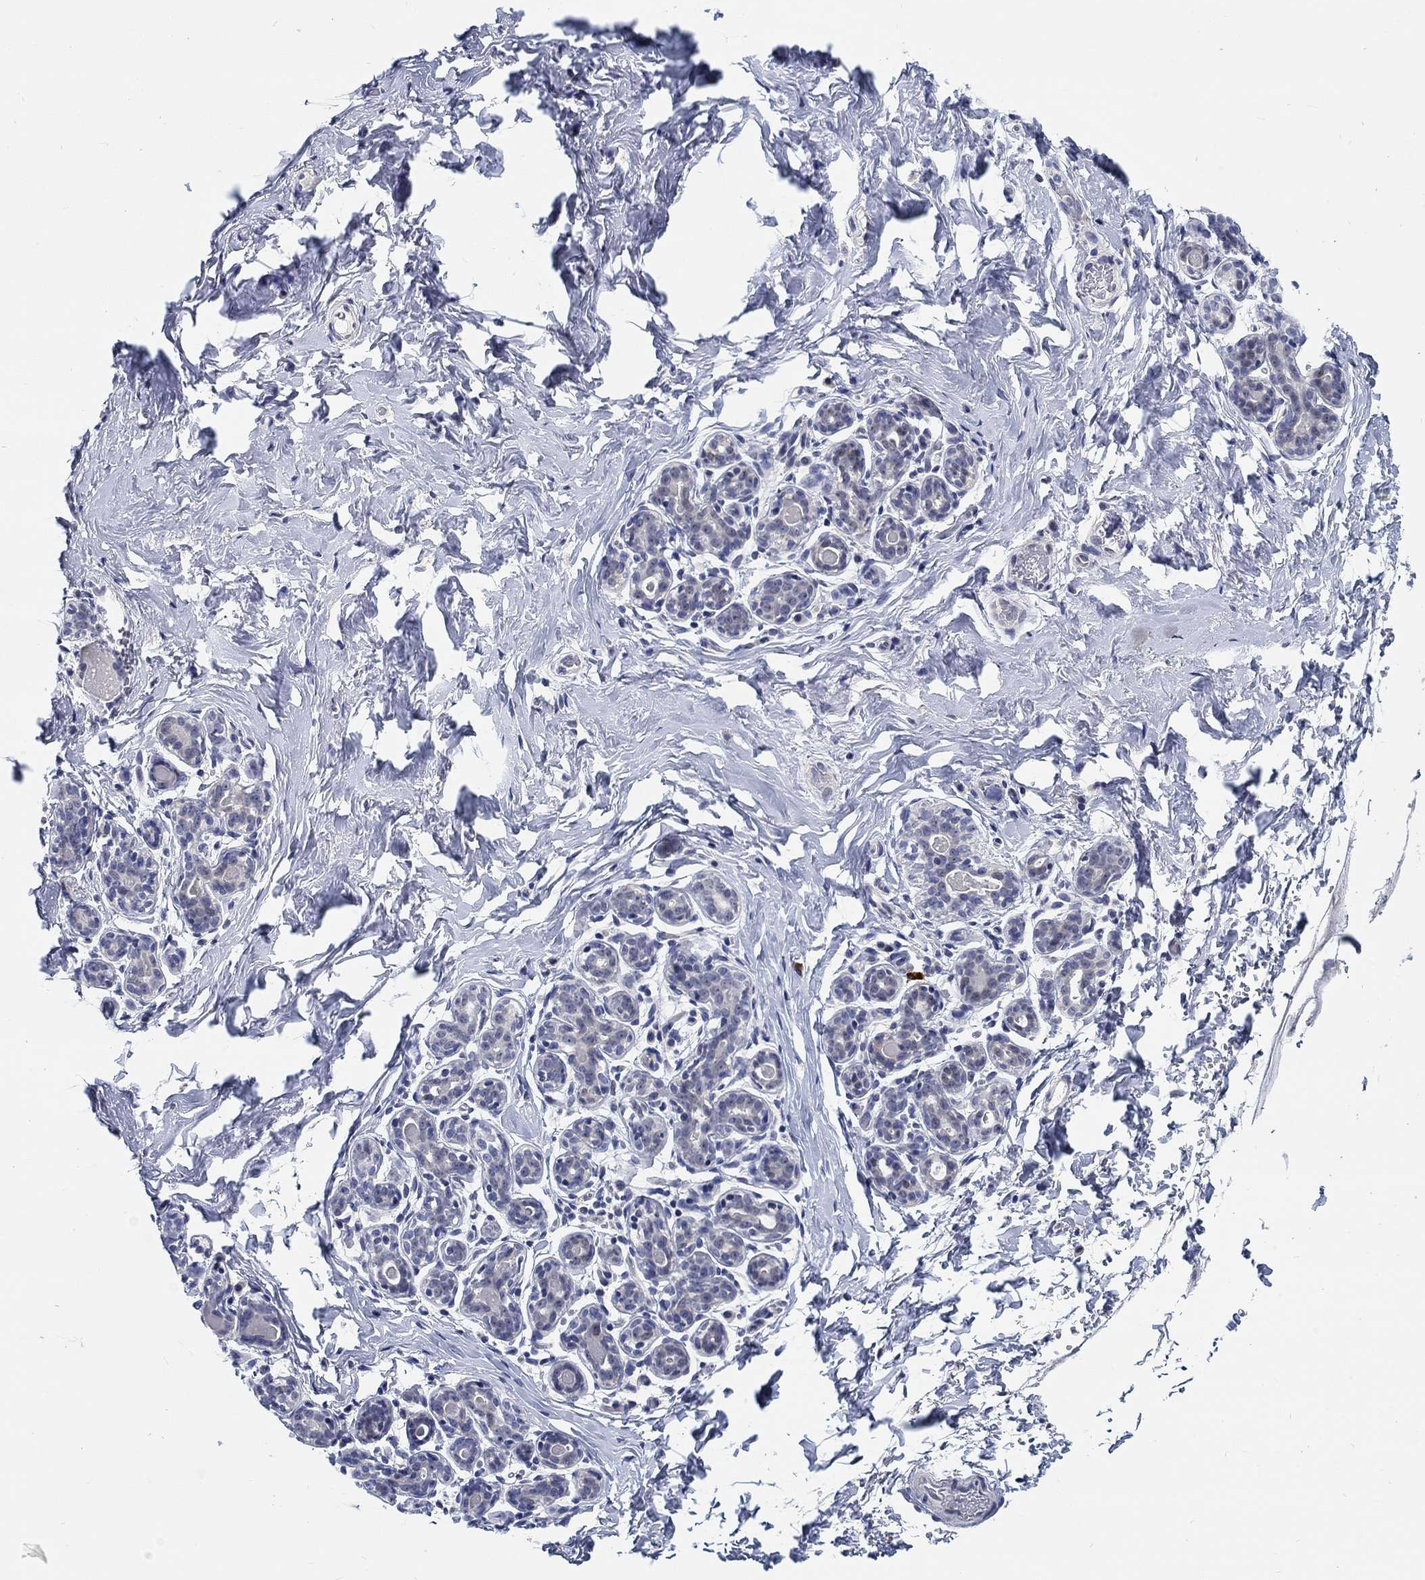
{"staining": {"intensity": "negative", "quantity": "none", "location": "none"}, "tissue": "breast", "cell_type": "Adipocytes", "image_type": "normal", "snomed": [{"axis": "morphology", "description": "Normal tissue, NOS"}, {"axis": "topography", "description": "Skin"}, {"axis": "topography", "description": "Breast"}], "caption": "Histopathology image shows no significant protein staining in adipocytes of normal breast.", "gene": "SMIM18", "patient": {"sex": "female", "age": 43}}